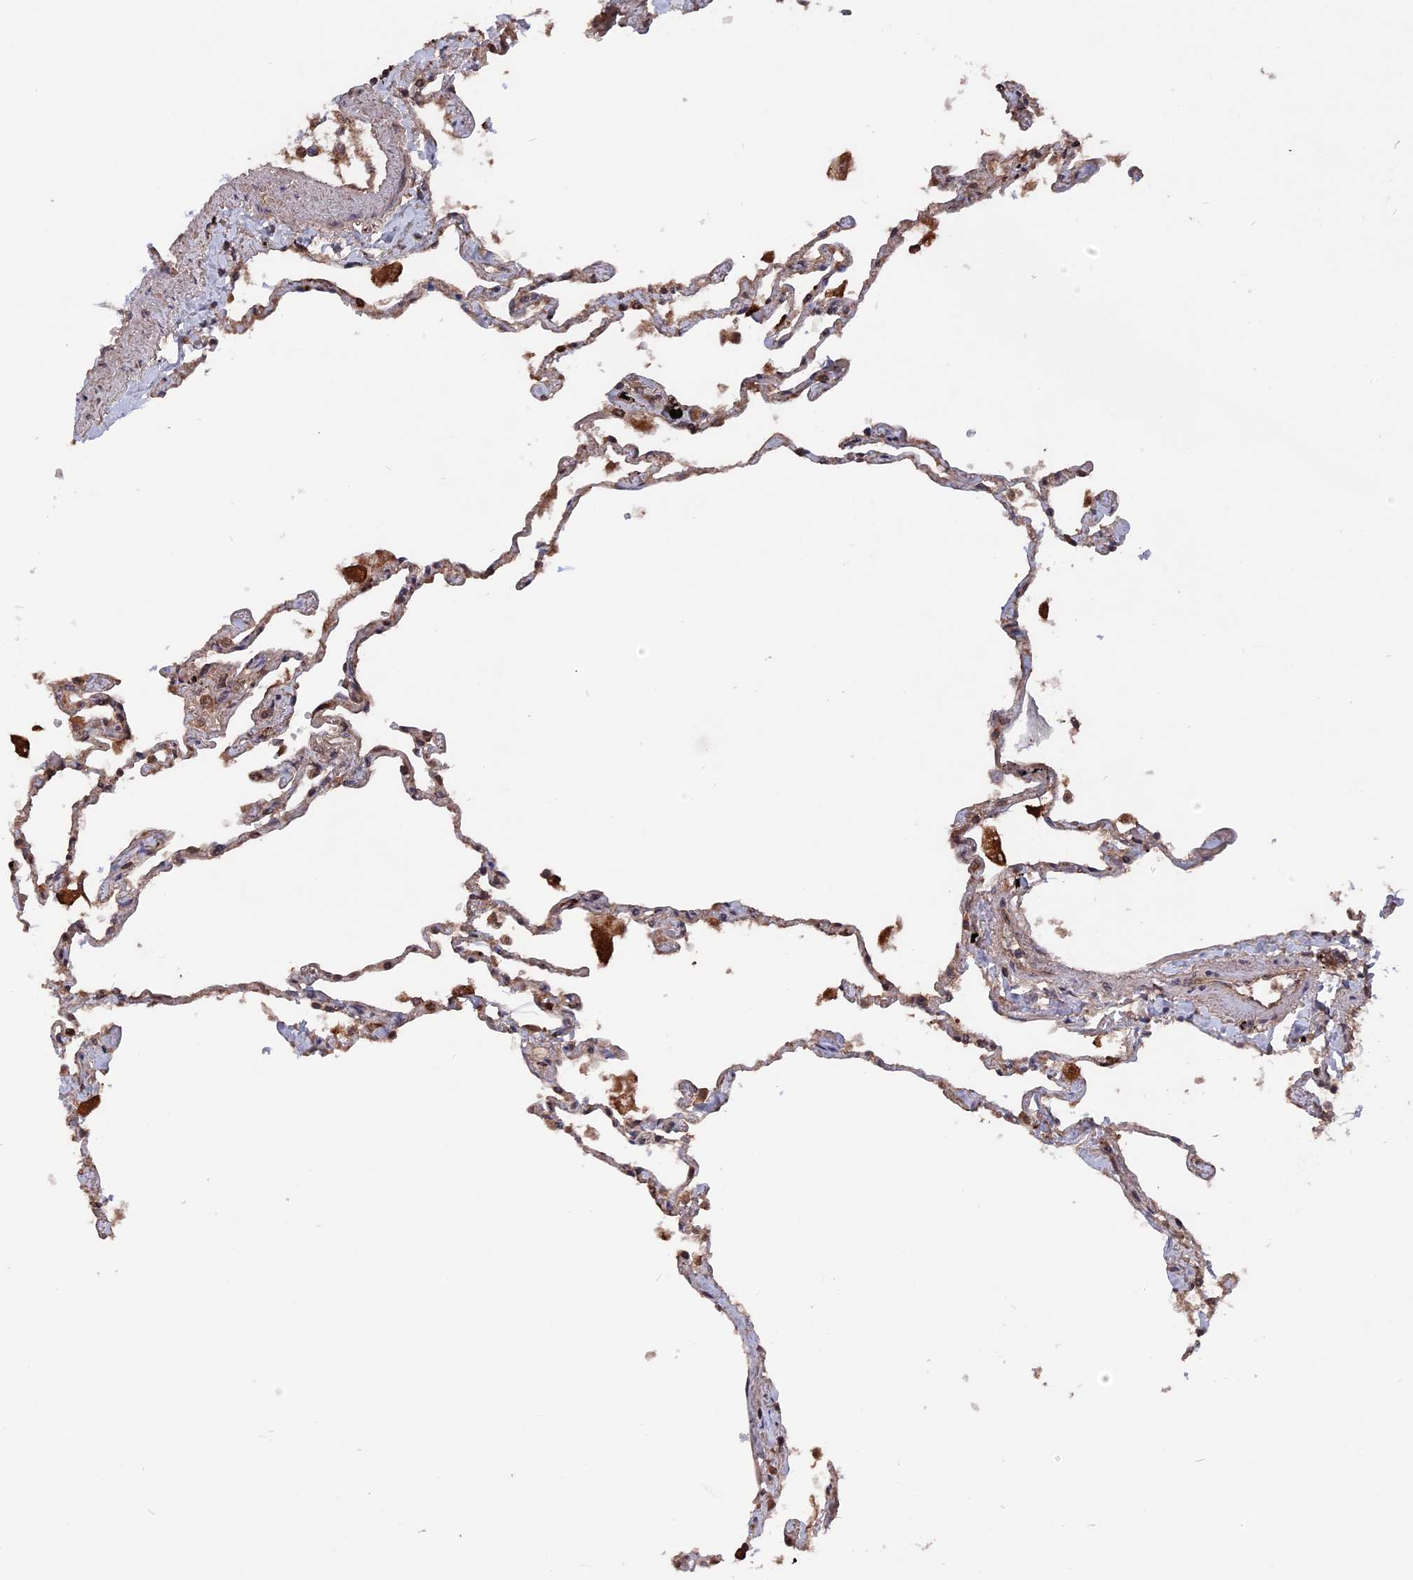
{"staining": {"intensity": "moderate", "quantity": "25%-75%", "location": "cytoplasmic/membranous"}, "tissue": "lung", "cell_type": "Alveolar cells", "image_type": "normal", "snomed": [{"axis": "morphology", "description": "Normal tissue, NOS"}, {"axis": "topography", "description": "Lung"}], "caption": "This photomicrograph shows immunohistochemistry (IHC) staining of normal lung, with medium moderate cytoplasmic/membranous expression in approximately 25%-75% of alveolar cells.", "gene": "TELO2", "patient": {"sex": "female", "age": 67}}